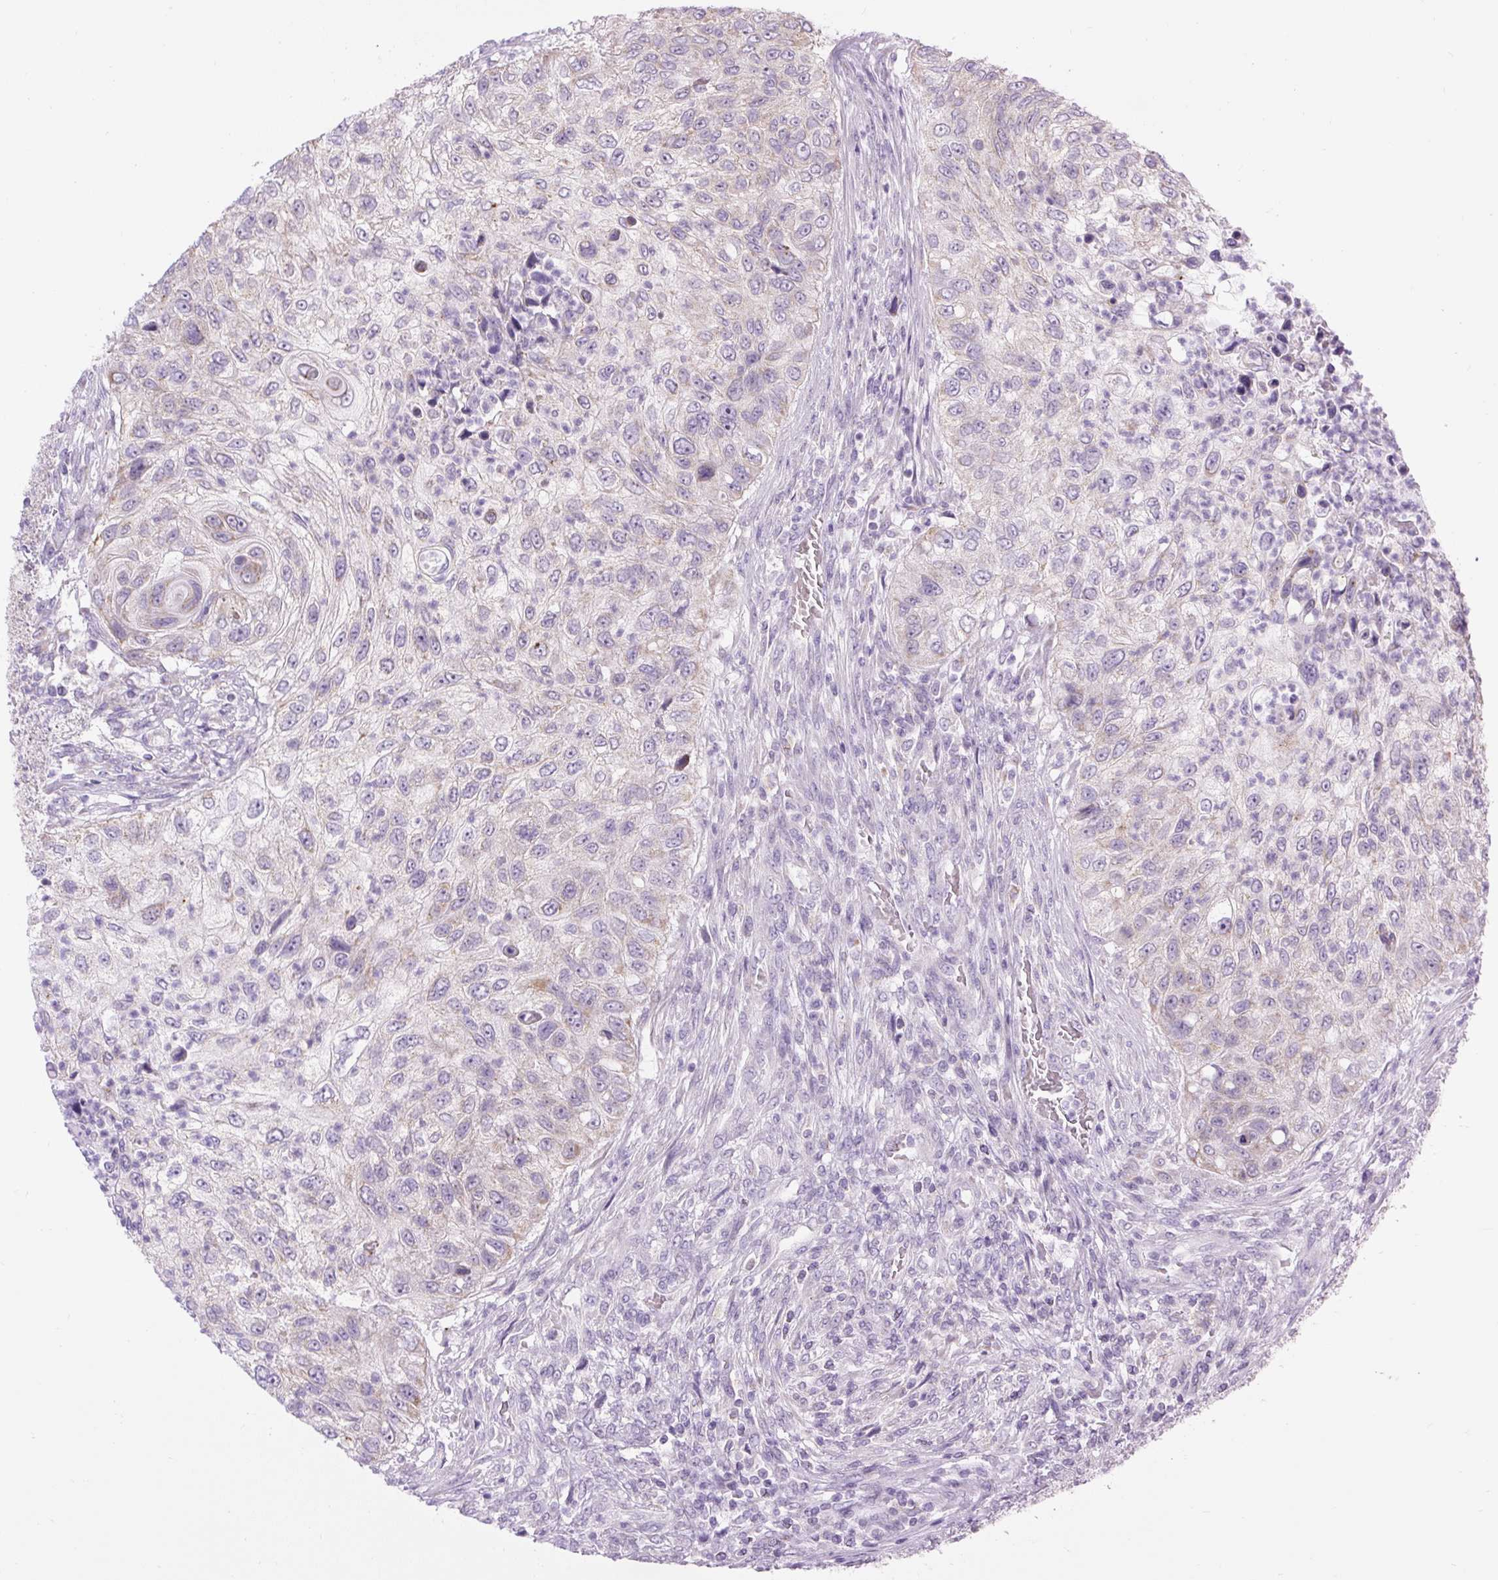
{"staining": {"intensity": "weak", "quantity": "<25%", "location": "cytoplasmic/membranous"}, "tissue": "urothelial cancer", "cell_type": "Tumor cells", "image_type": "cancer", "snomed": [{"axis": "morphology", "description": "Urothelial carcinoma, High grade"}, {"axis": "topography", "description": "Urinary bladder"}], "caption": "An image of urothelial cancer stained for a protein reveals no brown staining in tumor cells.", "gene": "RNASE10", "patient": {"sex": "female", "age": 60}}